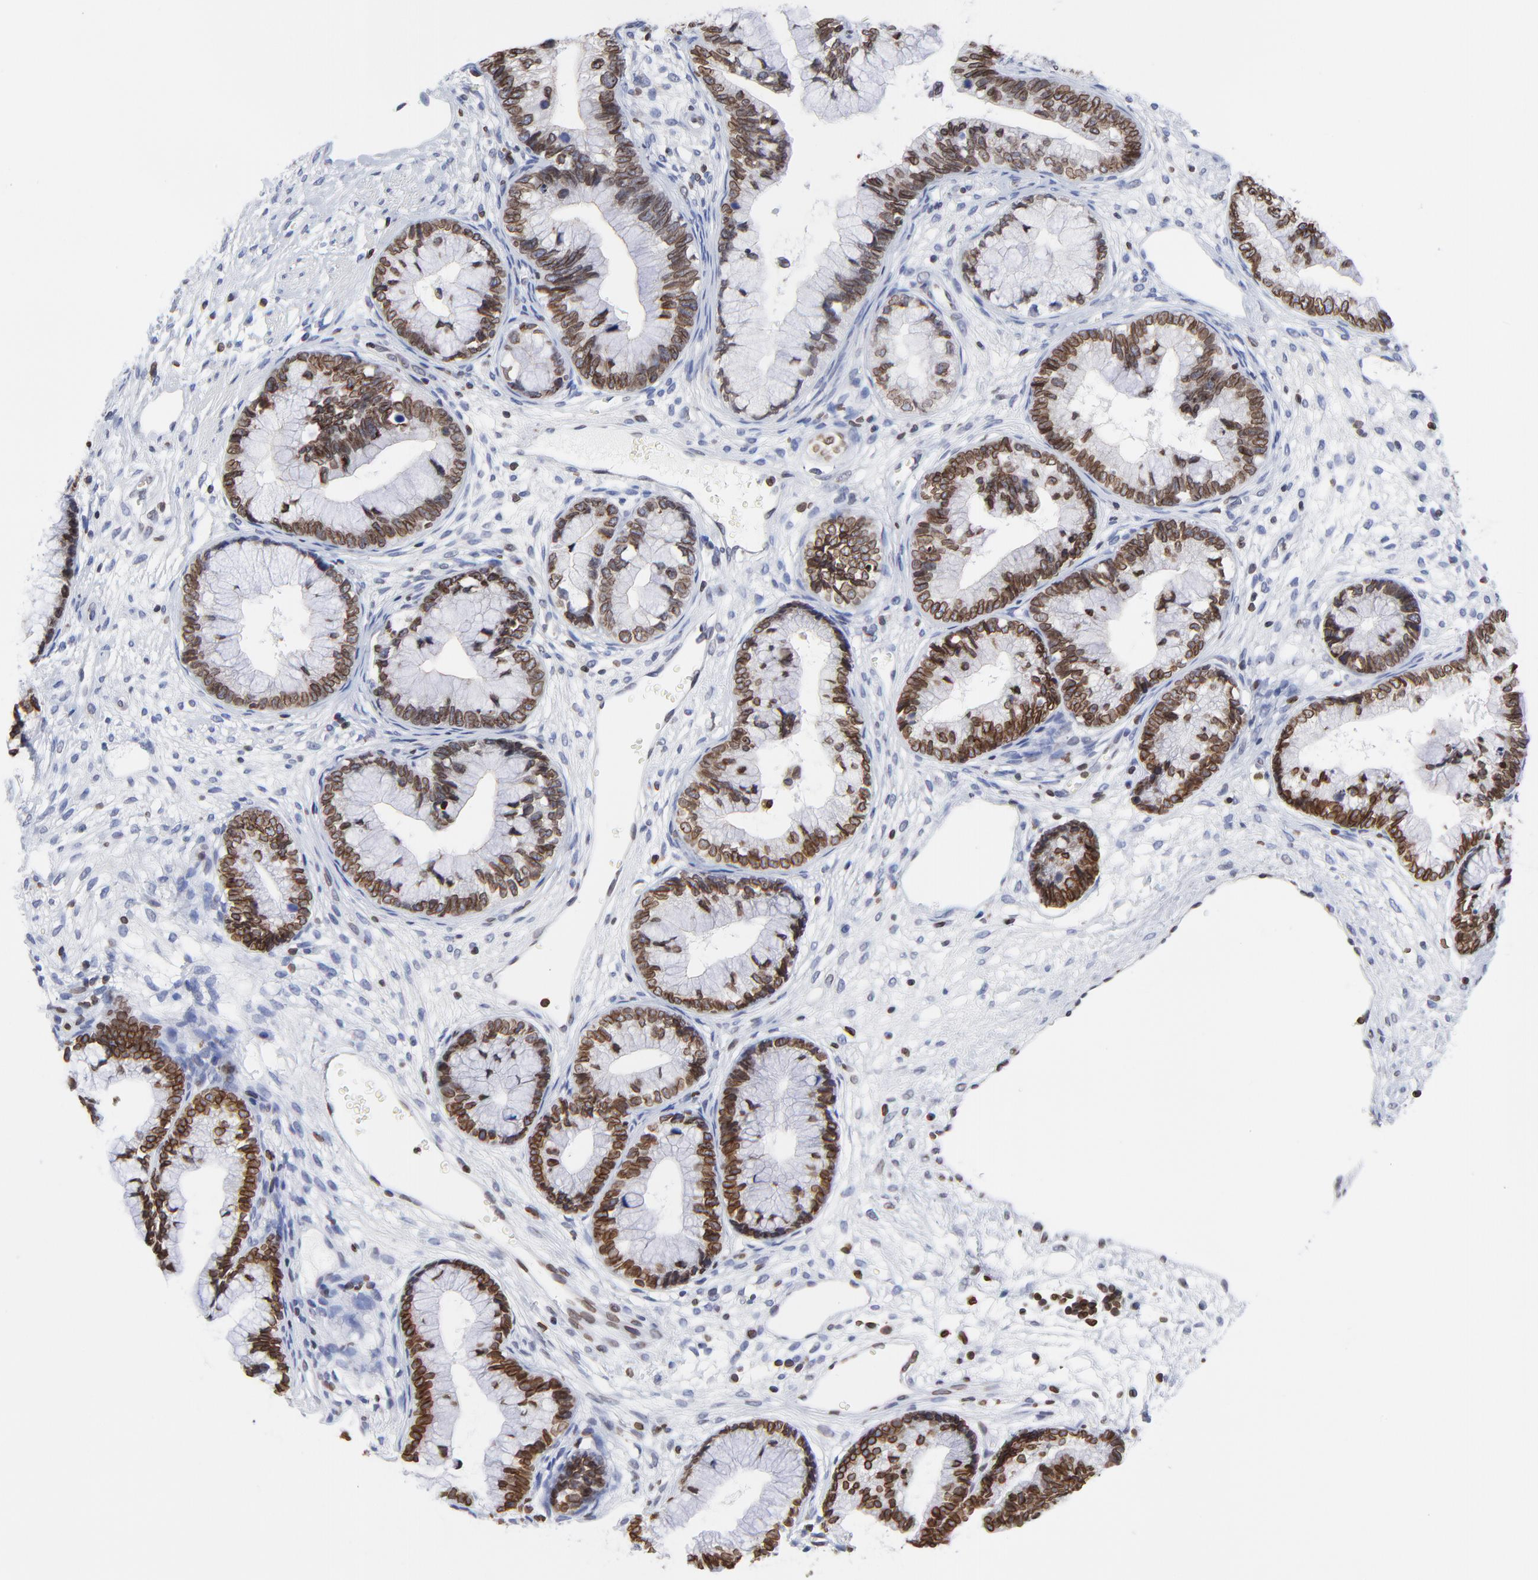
{"staining": {"intensity": "strong", "quantity": ">75%", "location": "cytoplasmic/membranous,nuclear"}, "tissue": "cervical cancer", "cell_type": "Tumor cells", "image_type": "cancer", "snomed": [{"axis": "morphology", "description": "Adenocarcinoma, NOS"}, {"axis": "topography", "description": "Cervix"}], "caption": "Protein expression analysis of human cervical cancer reveals strong cytoplasmic/membranous and nuclear staining in approximately >75% of tumor cells. (brown staining indicates protein expression, while blue staining denotes nuclei).", "gene": "THAP7", "patient": {"sex": "female", "age": 44}}